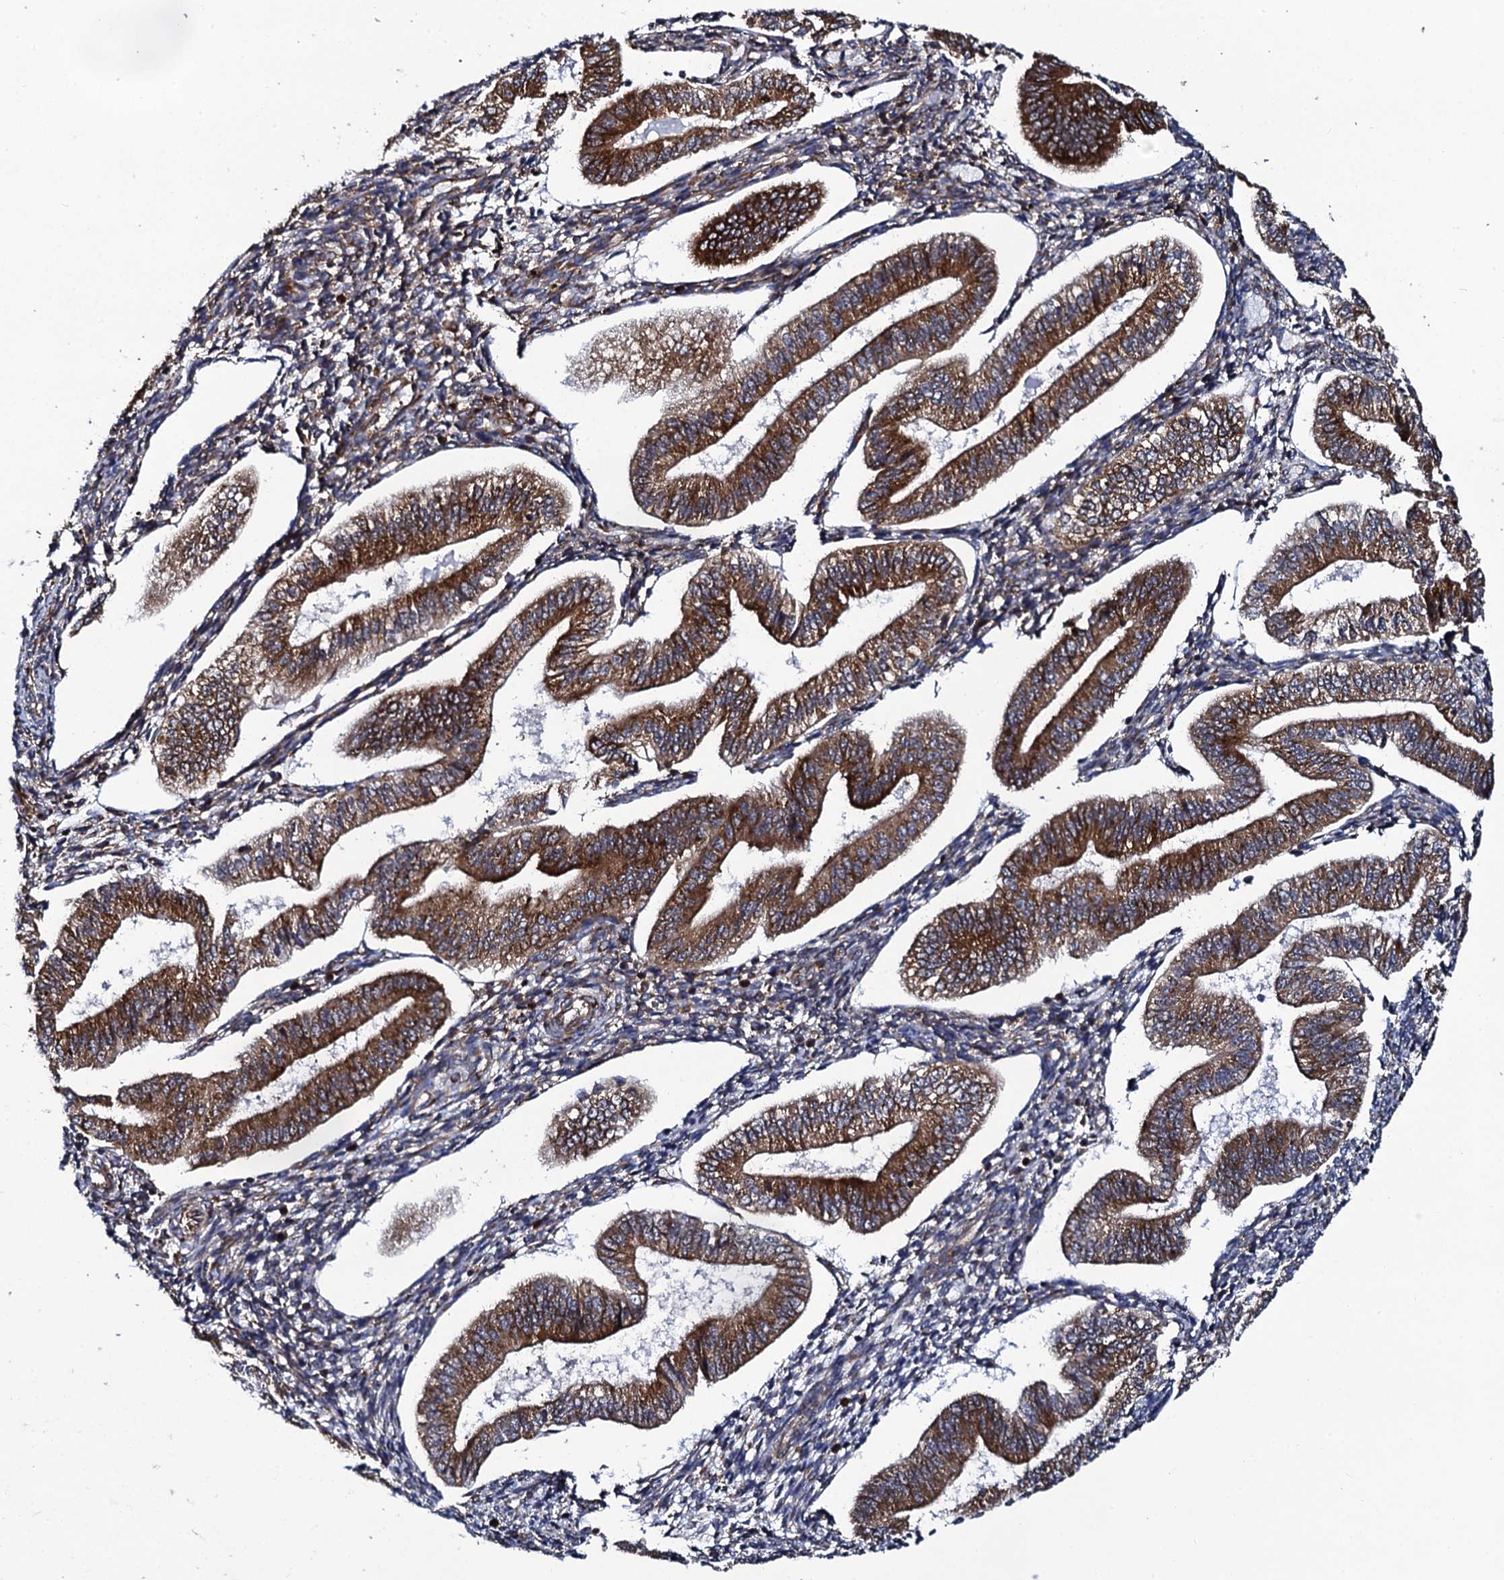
{"staining": {"intensity": "weak", "quantity": "25%-75%", "location": "cytoplasmic/membranous"}, "tissue": "endometrium", "cell_type": "Cells in endometrial stroma", "image_type": "normal", "snomed": [{"axis": "morphology", "description": "Normal tissue, NOS"}, {"axis": "topography", "description": "Endometrium"}], "caption": "Immunohistochemical staining of benign endometrium displays weak cytoplasmic/membranous protein staining in about 25%-75% of cells in endometrial stroma. (IHC, brightfield microscopy, high magnification).", "gene": "SPTY2D1", "patient": {"sex": "female", "age": 34}}